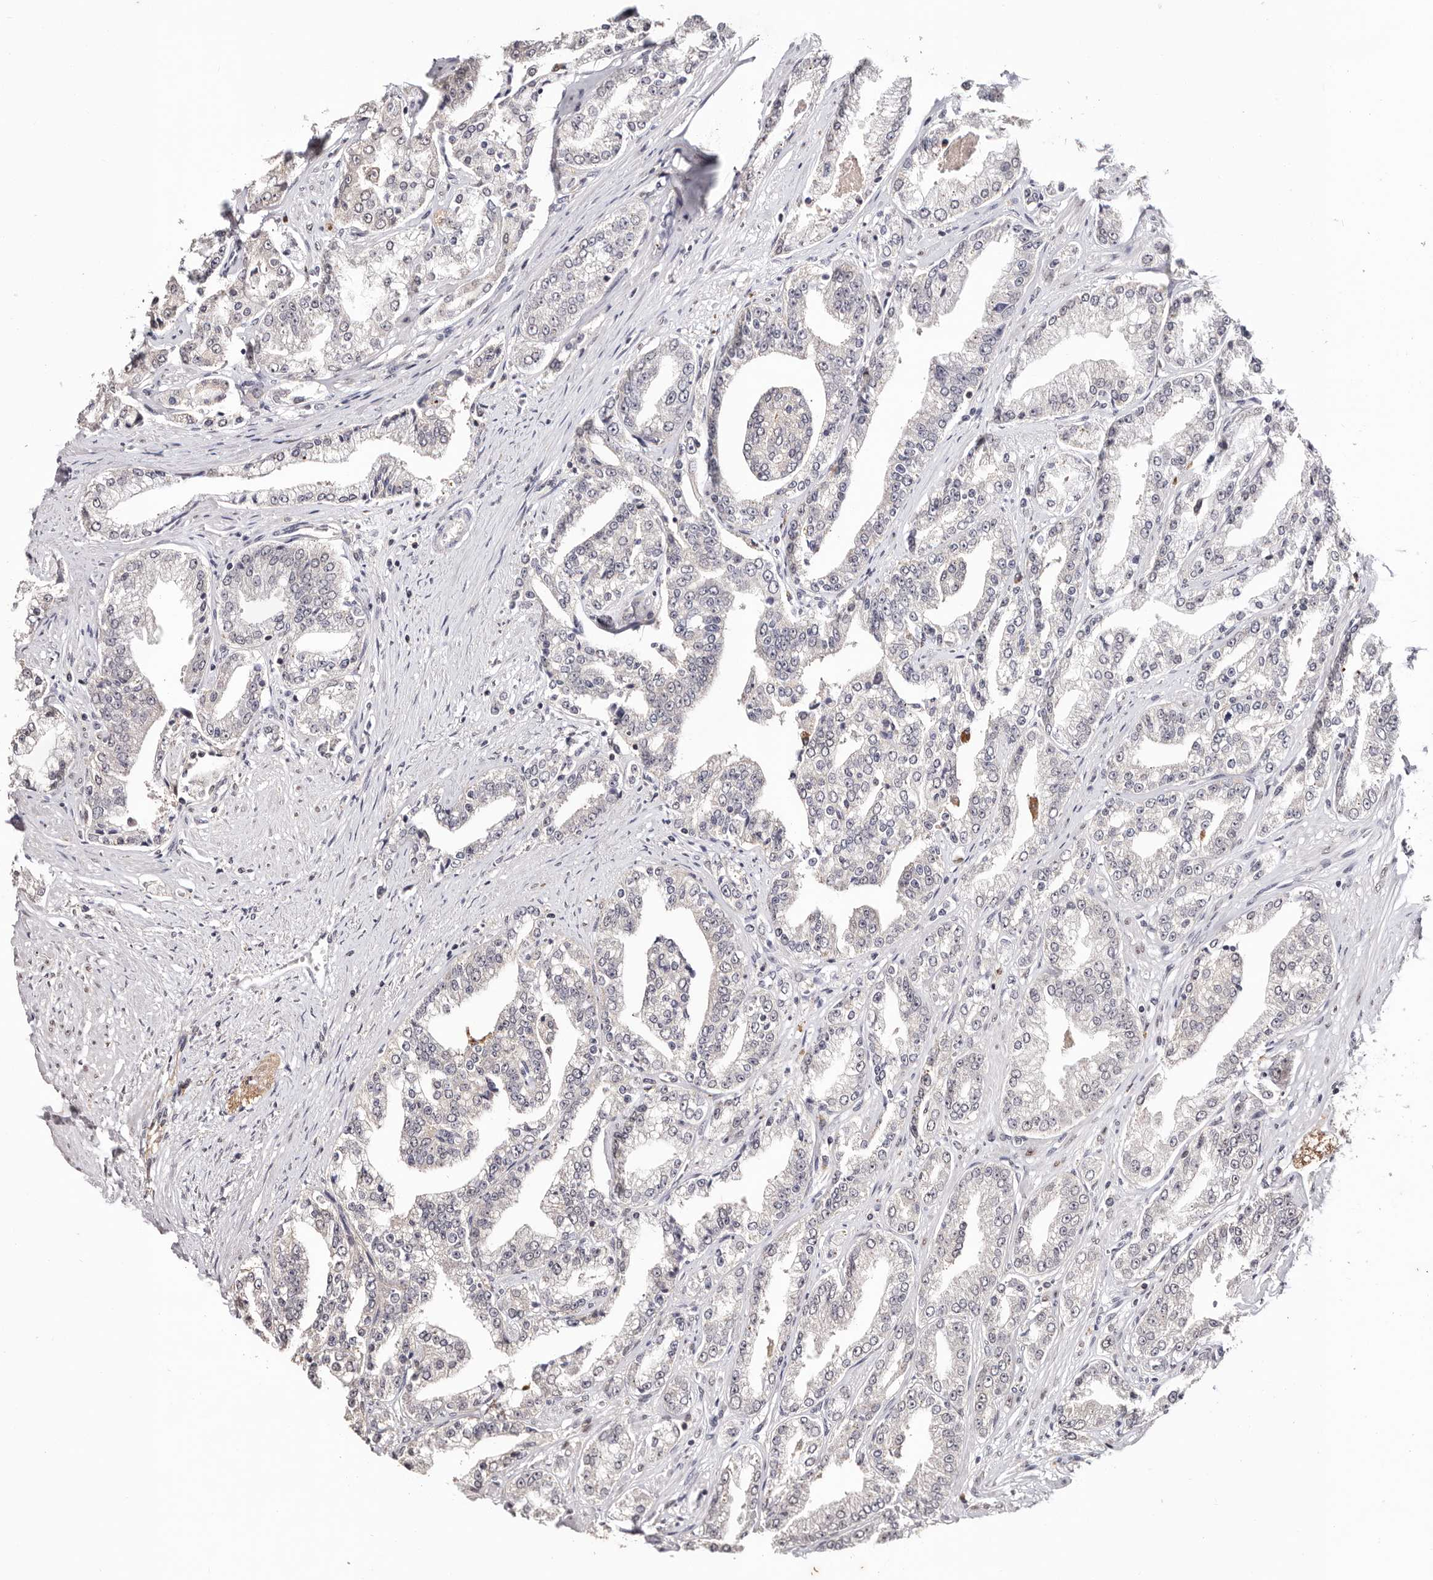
{"staining": {"intensity": "negative", "quantity": "none", "location": "none"}, "tissue": "prostate cancer", "cell_type": "Tumor cells", "image_type": "cancer", "snomed": [{"axis": "morphology", "description": "Adenocarcinoma, High grade"}, {"axis": "topography", "description": "Prostate"}], "caption": "This is an IHC histopathology image of human high-grade adenocarcinoma (prostate). There is no staining in tumor cells.", "gene": "TYW3", "patient": {"sex": "male", "age": 71}}